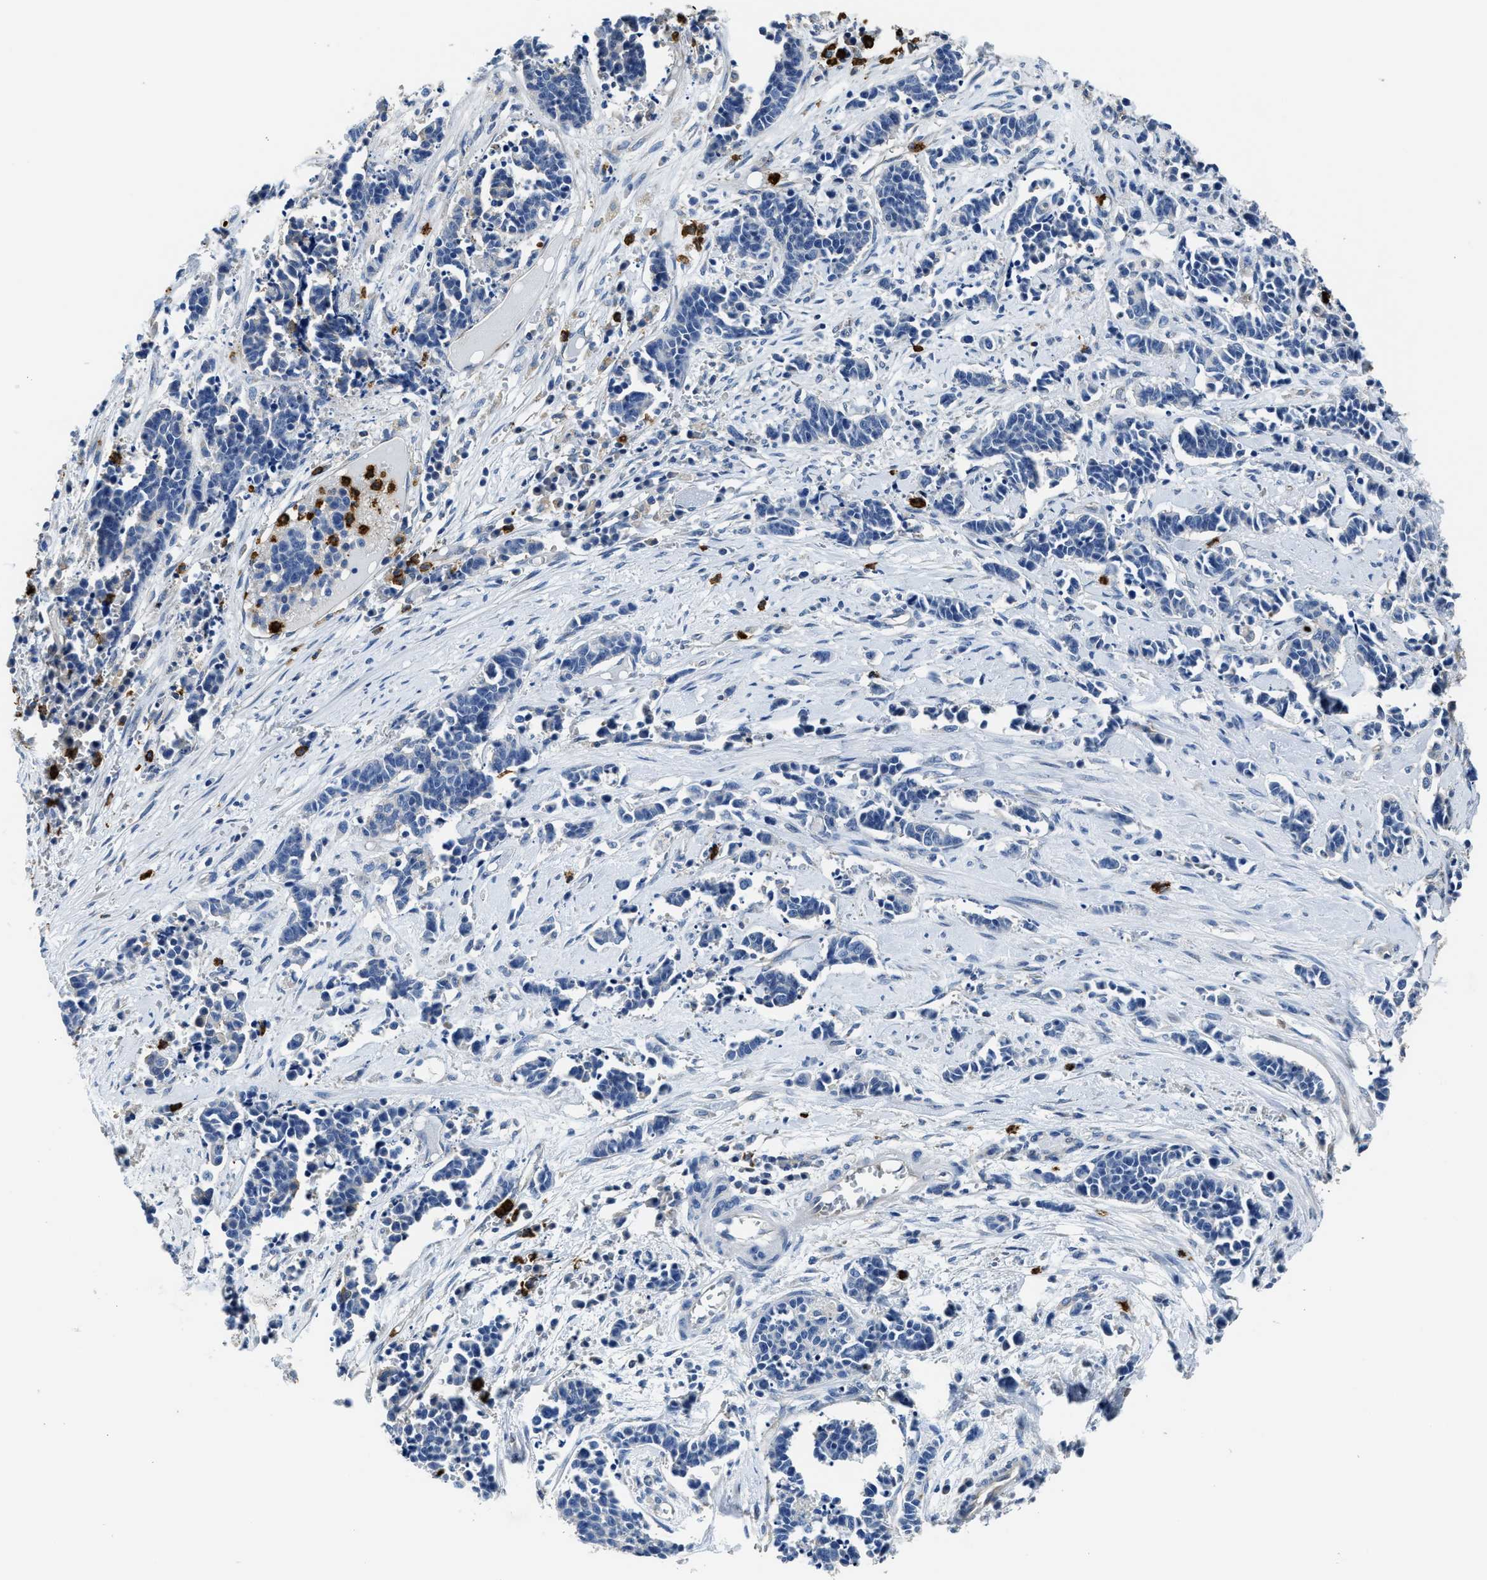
{"staining": {"intensity": "moderate", "quantity": "<25%", "location": "cytoplasmic/membranous"}, "tissue": "cervical cancer", "cell_type": "Tumor cells", "image_type": "cancer", "snomed": [{"axis": "morphology", "description": "Squamous cell carcinoma, NOS"}, {"axis": "topography", "description": "Cervix"}], "caption": "Brown immunohistochemical staining in human cervical cancer (squamous cell carcinoma) displays moderate cytoplasmic/membranous staining in about <25% of tumor cells.", "gene": "TRAF6", "patient": {"sex": "female", "age": 35}}